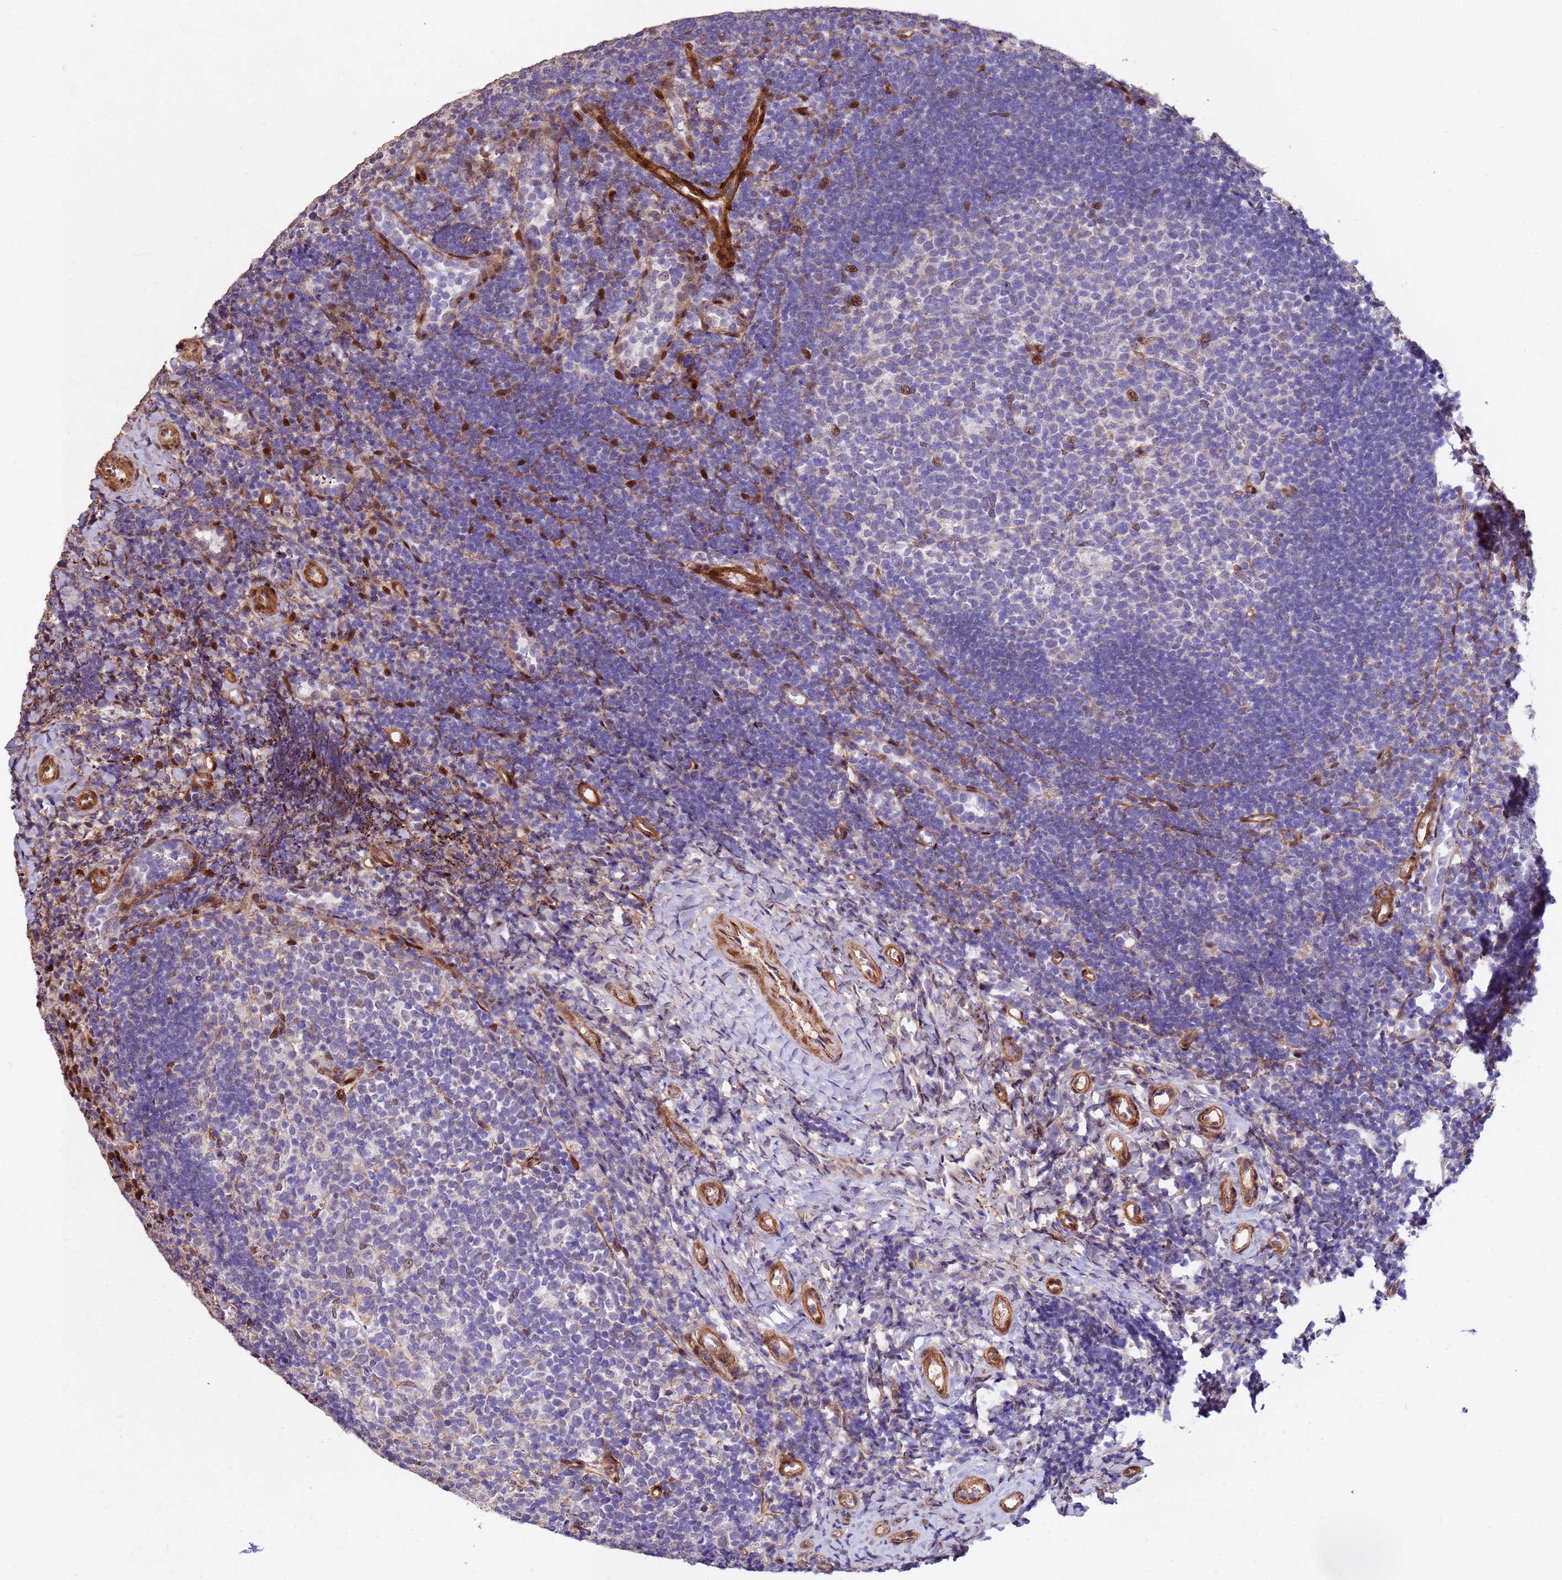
{"staining": {"intensity": "weak", "quantity": "25%-75%", "location": "nuclear"}, "tissue": "tonsil", "cell_type": "Germinal center cells", "image_type": "normal", "snomed": [{"axis": "morphology", "description": "Normal tissue, NOS"}, {"axis": "topography", "description": "Tonsil"}], "caption": "Weak nuclear expression is present in about 25%-75% of germinal center cells in normal tonsil. The staining was performed using DAB (3,3'-diaminobenzidine) to visualize the protein expression in brown, while the nuclei were stained in blue with hematoxylin (Magnification: 20x).", "gene": "TRIP6", "patient": {"sex": "female", "age": 10}}